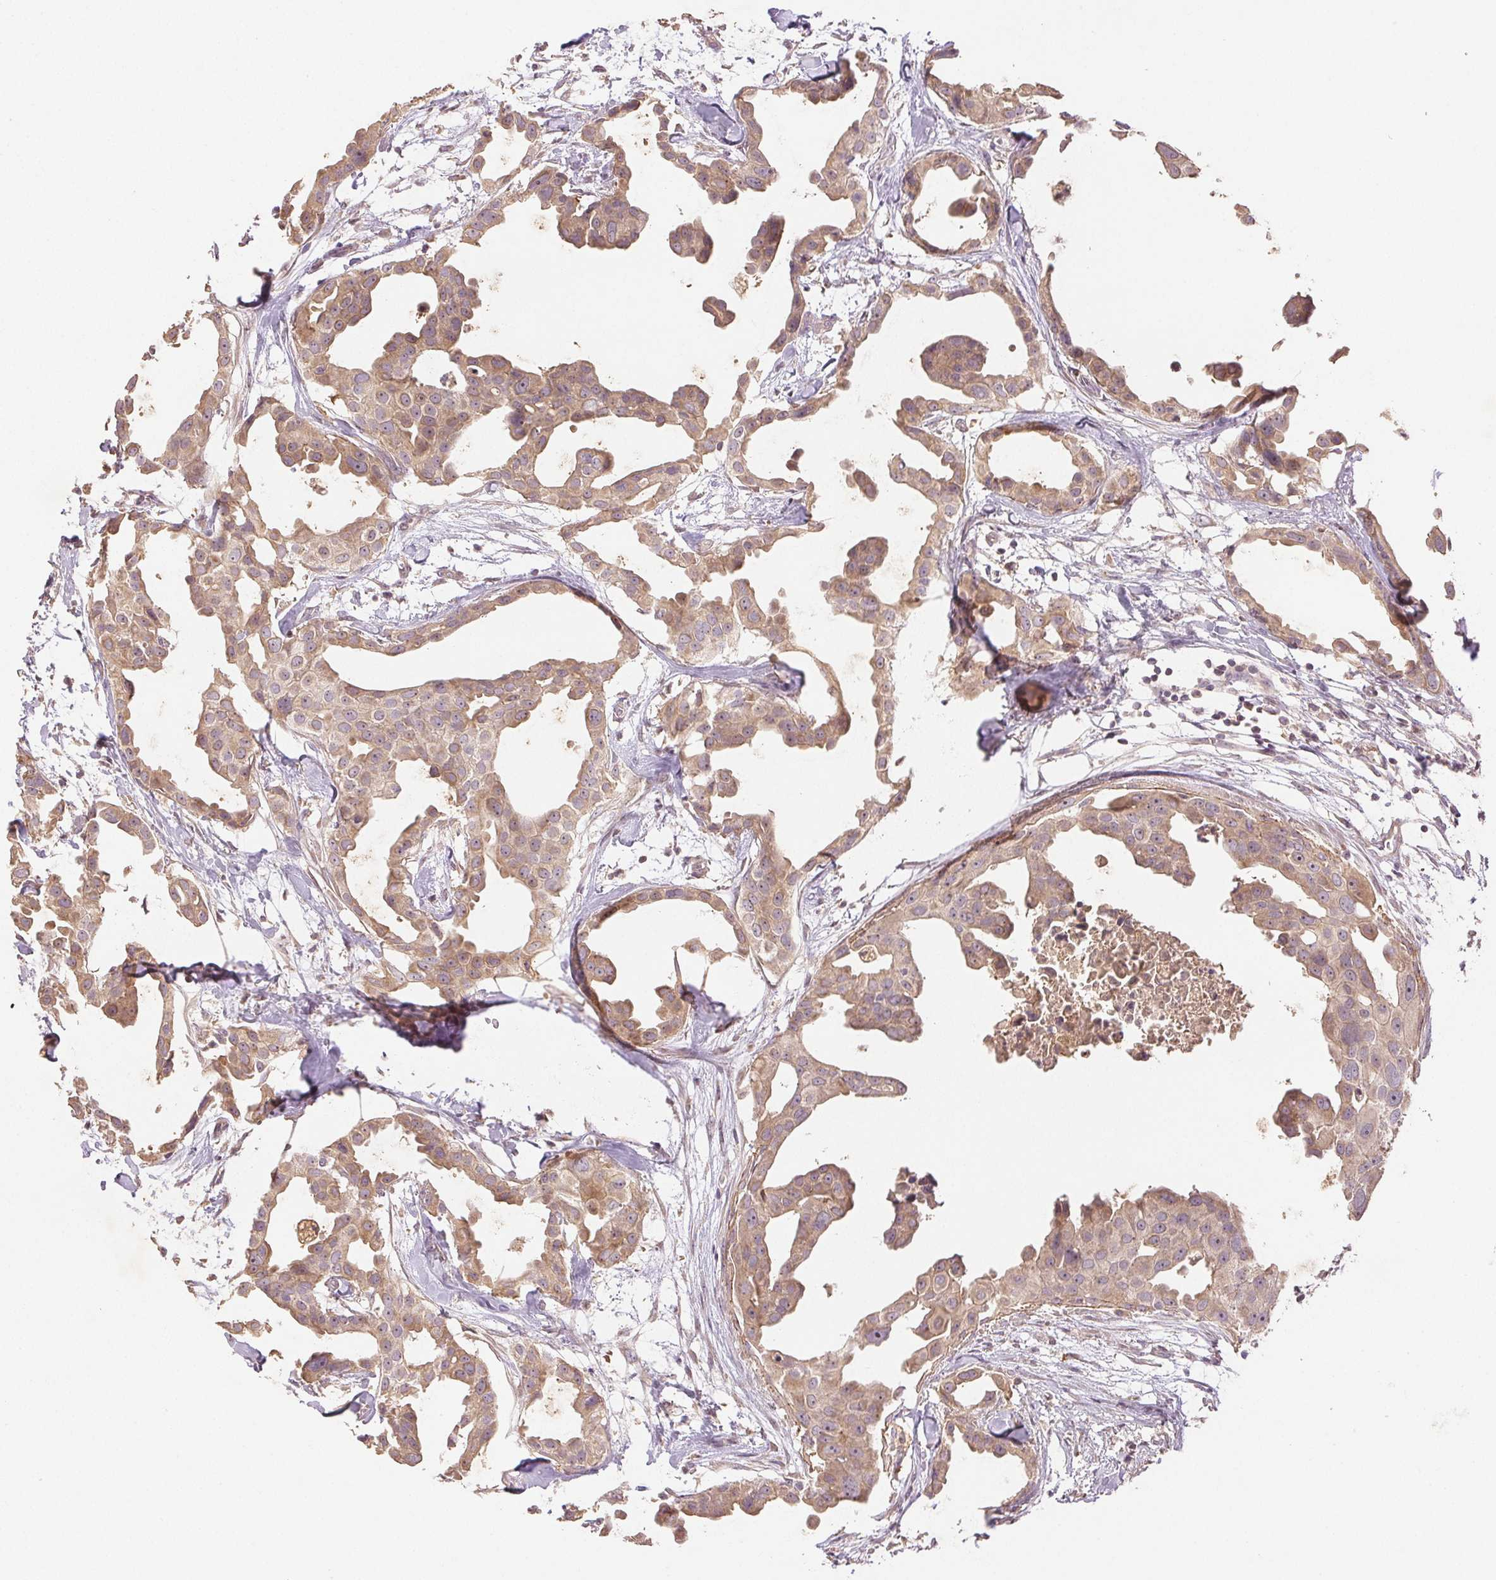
{"staining": {"intensity": "weak", "quantity": ">75%", "location": "cytoplasmic/membranous"}, "tissue": "breast cancer", "cell_type": "Tumor cells", "image_type": "cancer", "snomed": [{"axis": "morphology", "description": "Duct carcinoma"}, {"axis": "topography", "description": "Breast"}], "caption": "Immunohistochemical staining of breast cancer (infiltrating ductal carcinoma) displays low levels of weak cytoplasmic/membranous positivity in about >75% of tumor cells.", "gene": "YIF1B", "patient": {"sex": "female", "age": 38}}